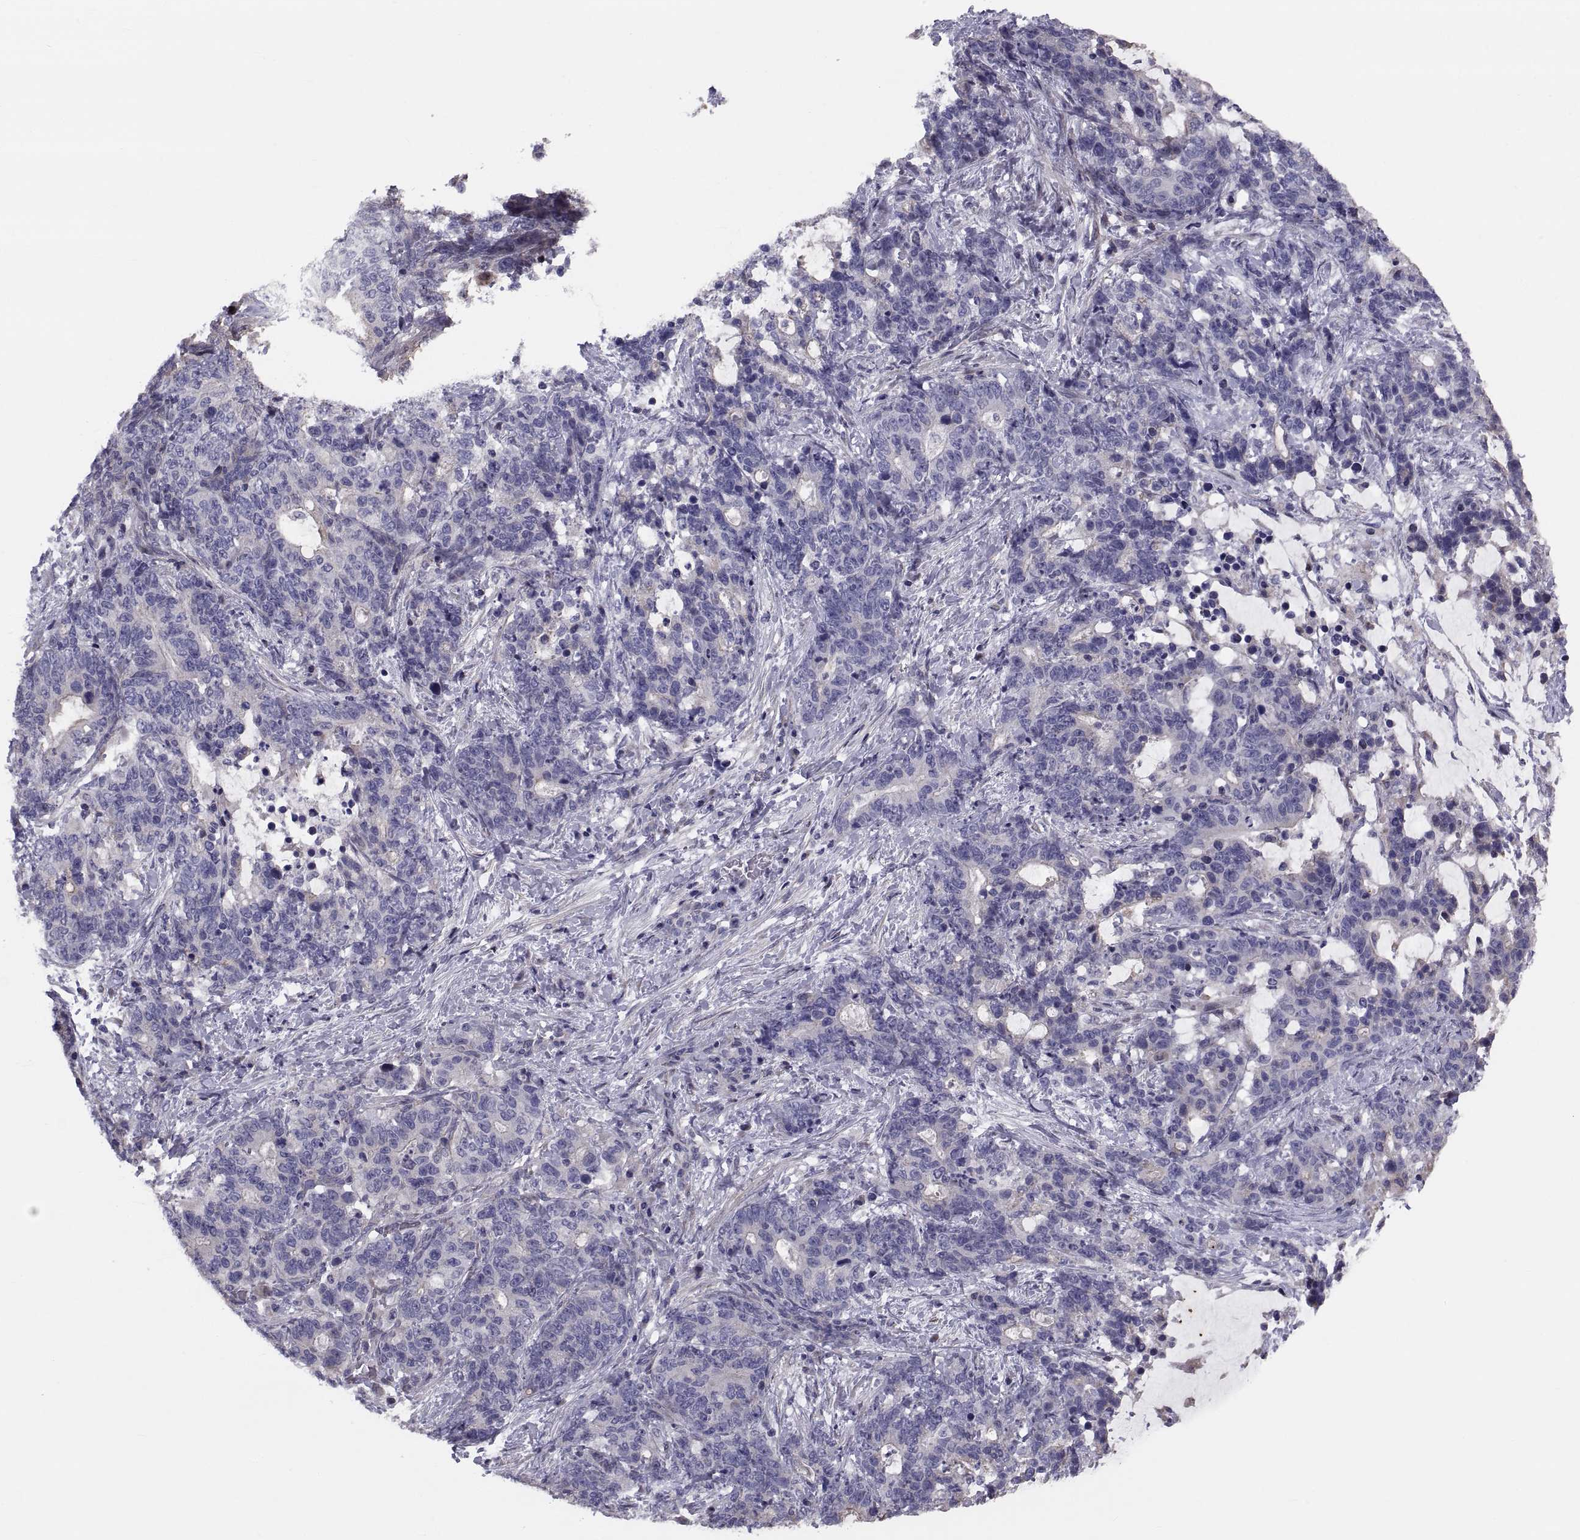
{"staining": {"intensity": "moderate", "quantity": "<25%", "location": "cytoplasmic/membranous"}, "tissue": "stomach cancer", "cell_type": "Tumor cells", "image_type": "cancer", "snomed": [{"axis": "morphology", "description": "Normal tissue, NOS"}, {"axis": "morphology", "description": "Adenocarcinoma, NOS"}, {"axis": "topography", "description": "Stomach"}], "caption": "DAB immunohistochemical staining of stomach cancer (adenocarcinoma) exhibits moderate cytoplasmic/membranous protein positivity in about <25% of tumor cells.", "gene": "ANO1", "patient": {"sex": "female", "age": 64}}